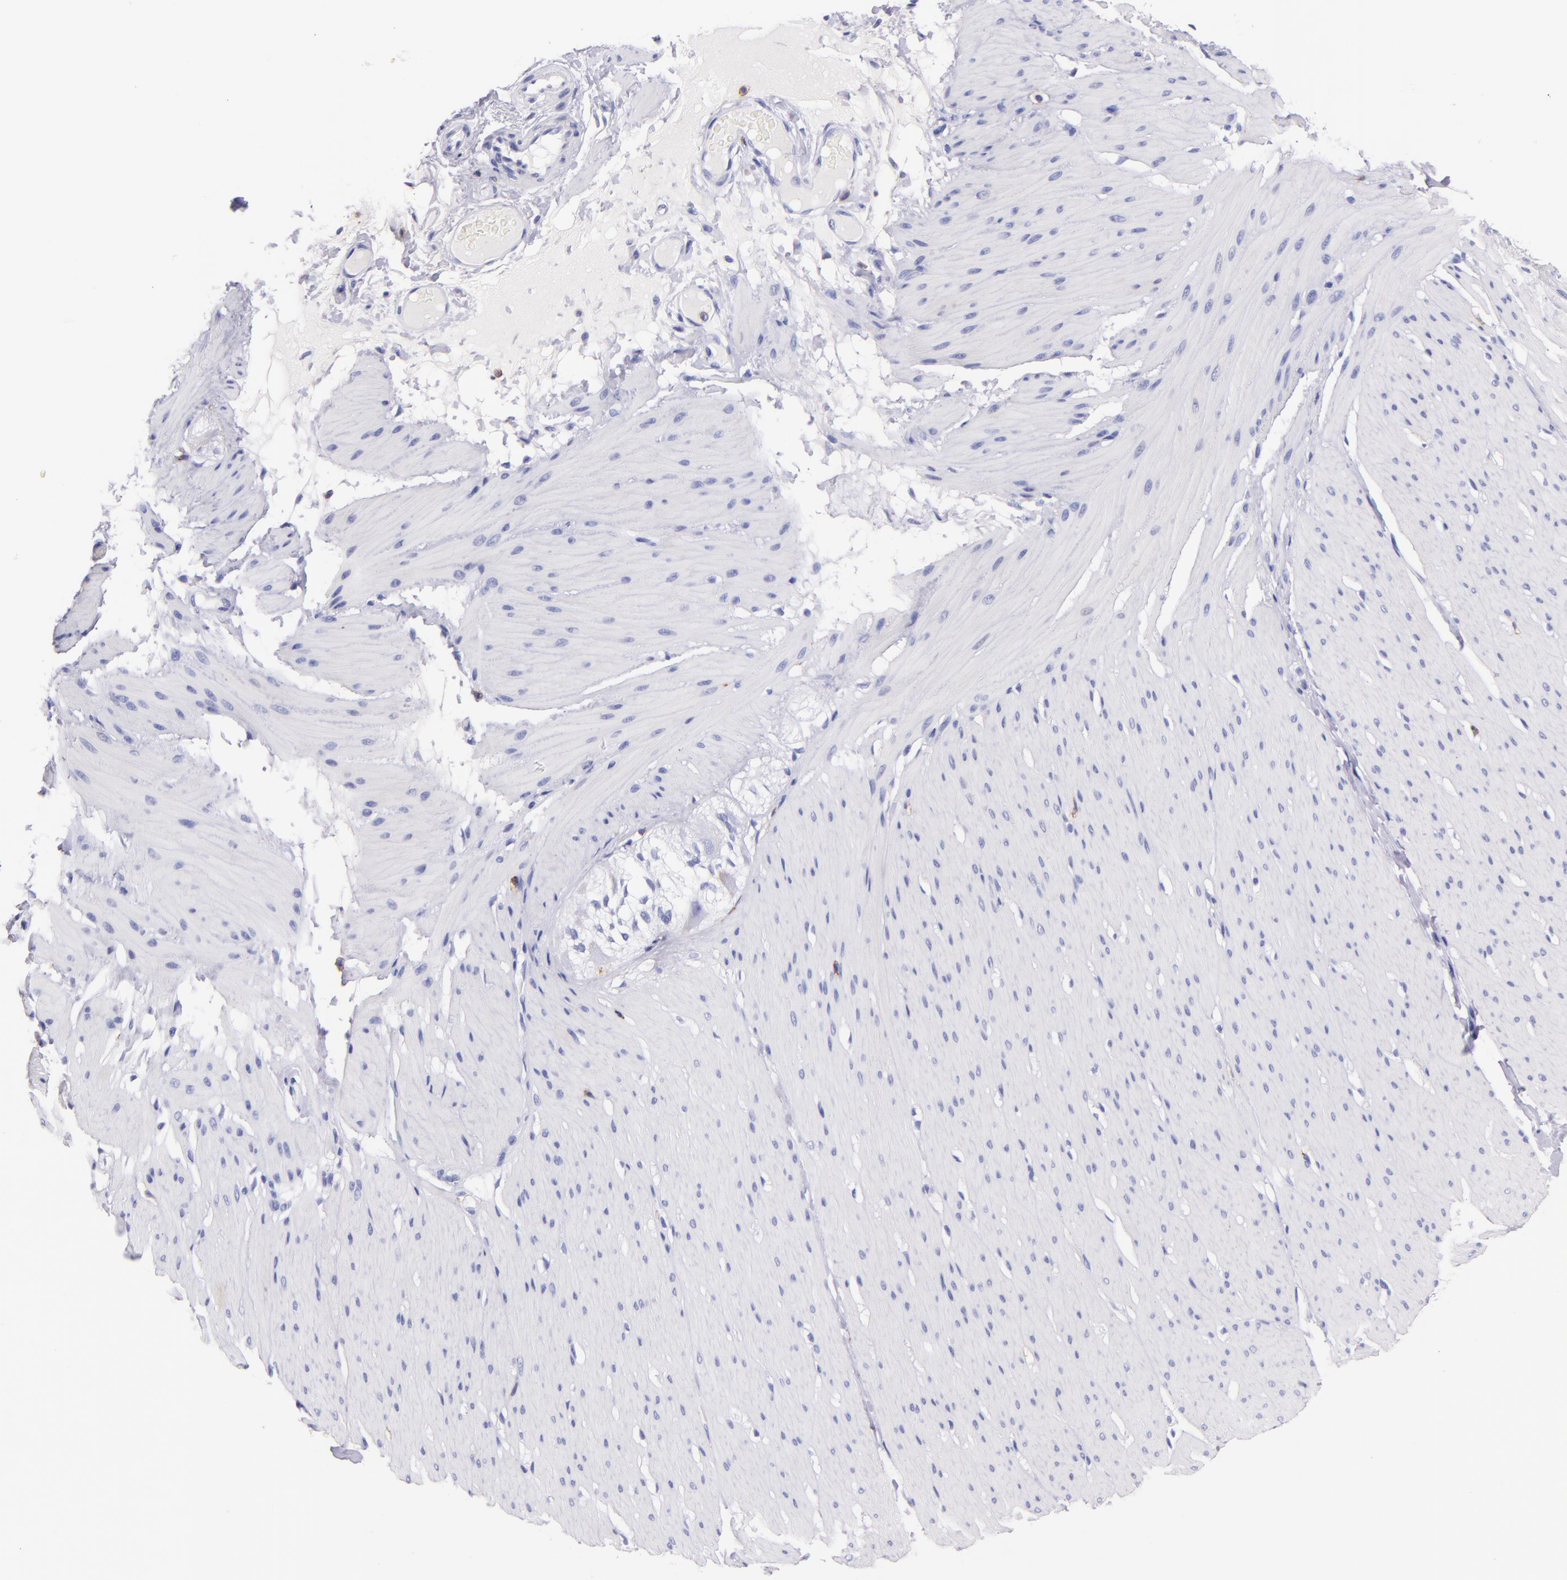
{"staining": {"intensity": "negative", "quantity": "none", "location": "none"}, "tissue": "smooth muscle", "cell_type": "Smooth muscle cells", "image_type": "normal", "snomed": [{"axis": "morphology", "description": "Normal tissue, NOS"}, {"axis": "topography", "description": "Smooth muscle"}, {"axis": "topography", "description": "Colon"}], "caption": "This histopathology image is of benign smooth muscle stained with IHC to label a protein in brown with the nuclei are counter-stained blue. There is no positivity in smooth muscle cells.", "gene": "SPN", "patient": {"sex": "male", "age": 67}}